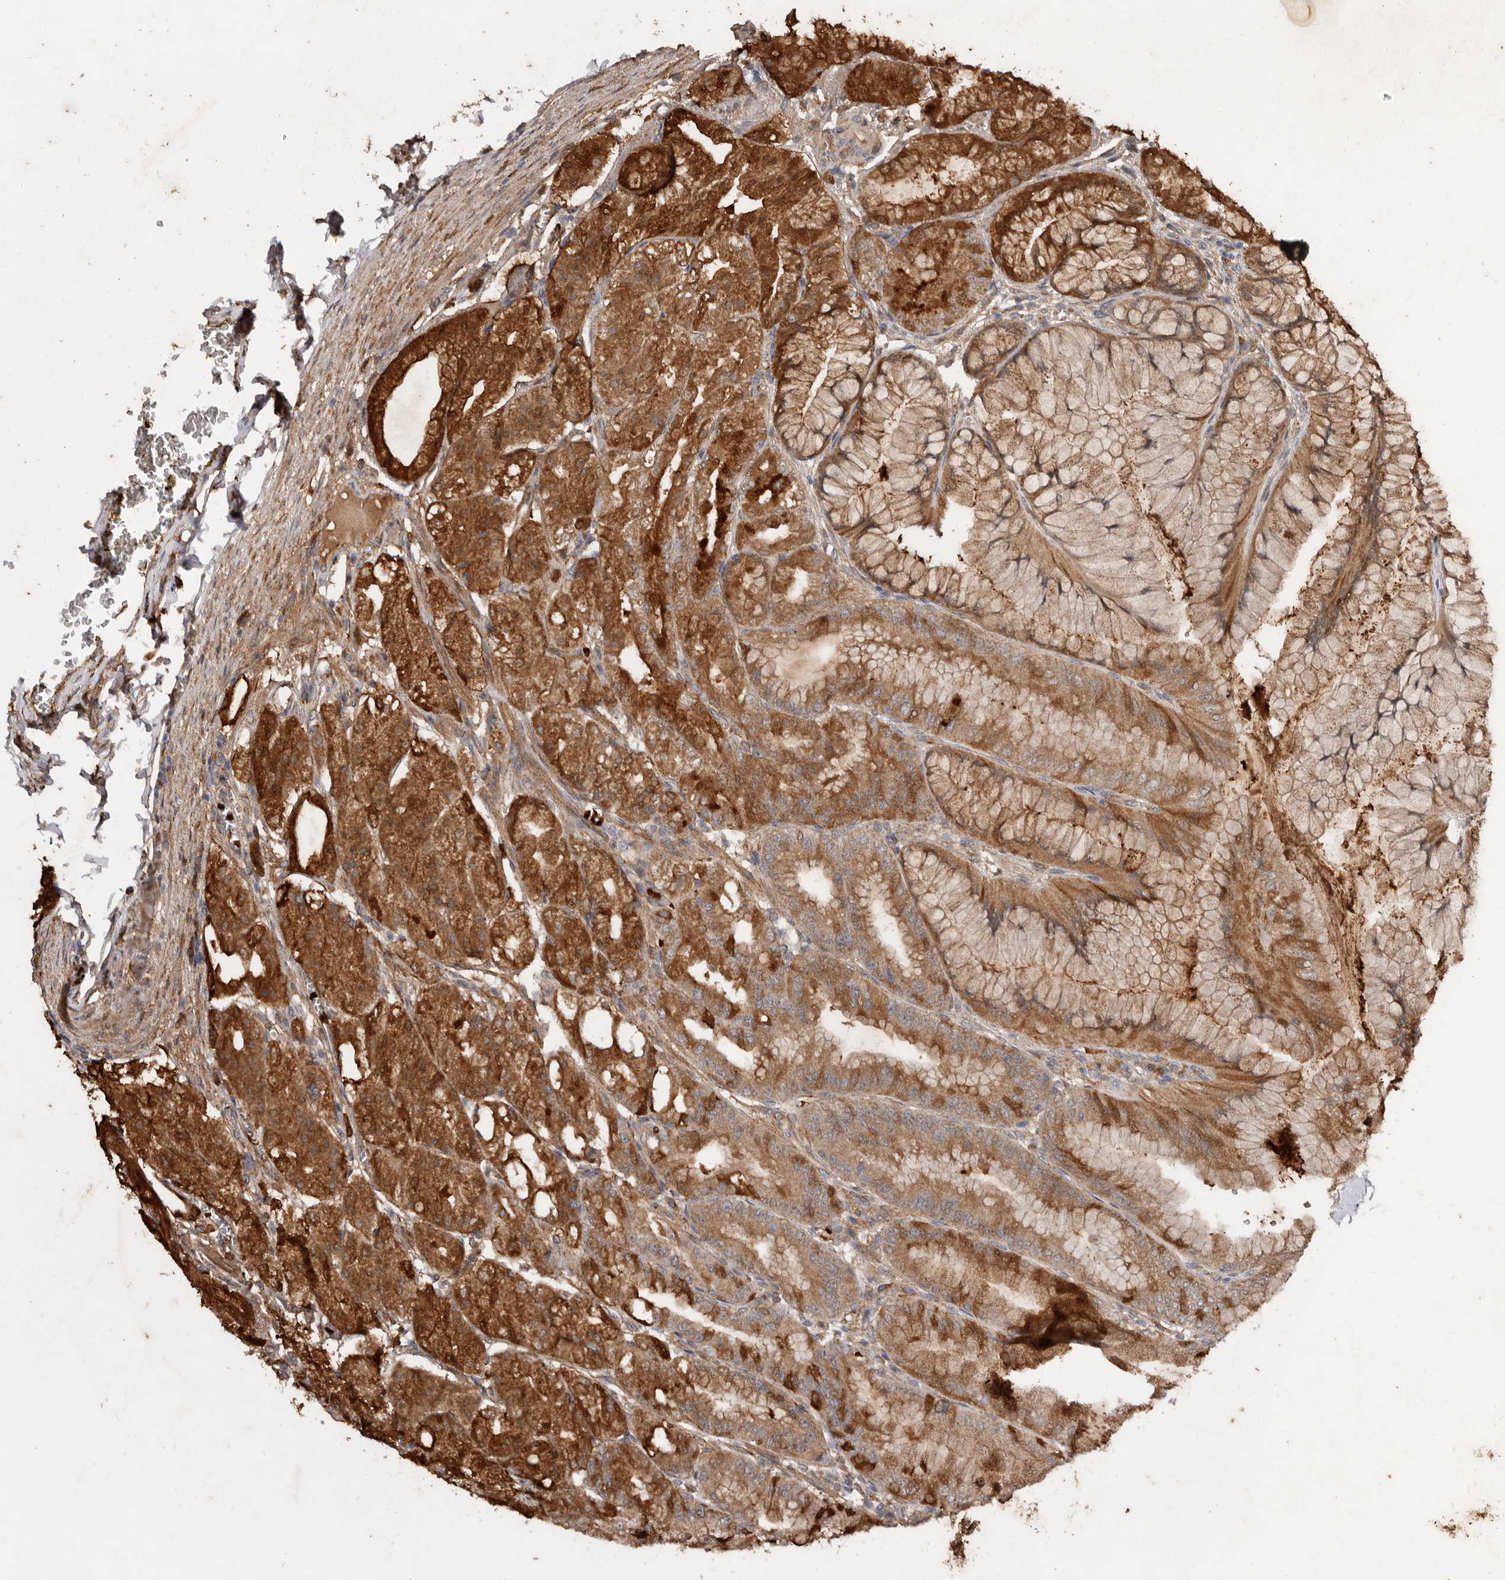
{"staining": {"intensity": "strong", "quantity": ">75%", "location": "cytoplasmic/membranous"}, "tissue": "stomach", "cell_type": "Glandular cells", "image_type": "normal", "snomed": [{"axis": "morphology", "description": "Normal tissue, NOS"}, {"axis": "topography", "description": "Stomach, lower"}], "caption": "Immunohistochemistry (IHC) micrograph of benign stomach: human stomach stained using IHC demonstrates high levels of strong protein expression localized specifically in the cytoplasmic/membranous of glandular cells, appearing as a cytoplasmic/membranous brown color.", "gene": "RSPO2", "patient": {"sex": "male", "age": 71}}